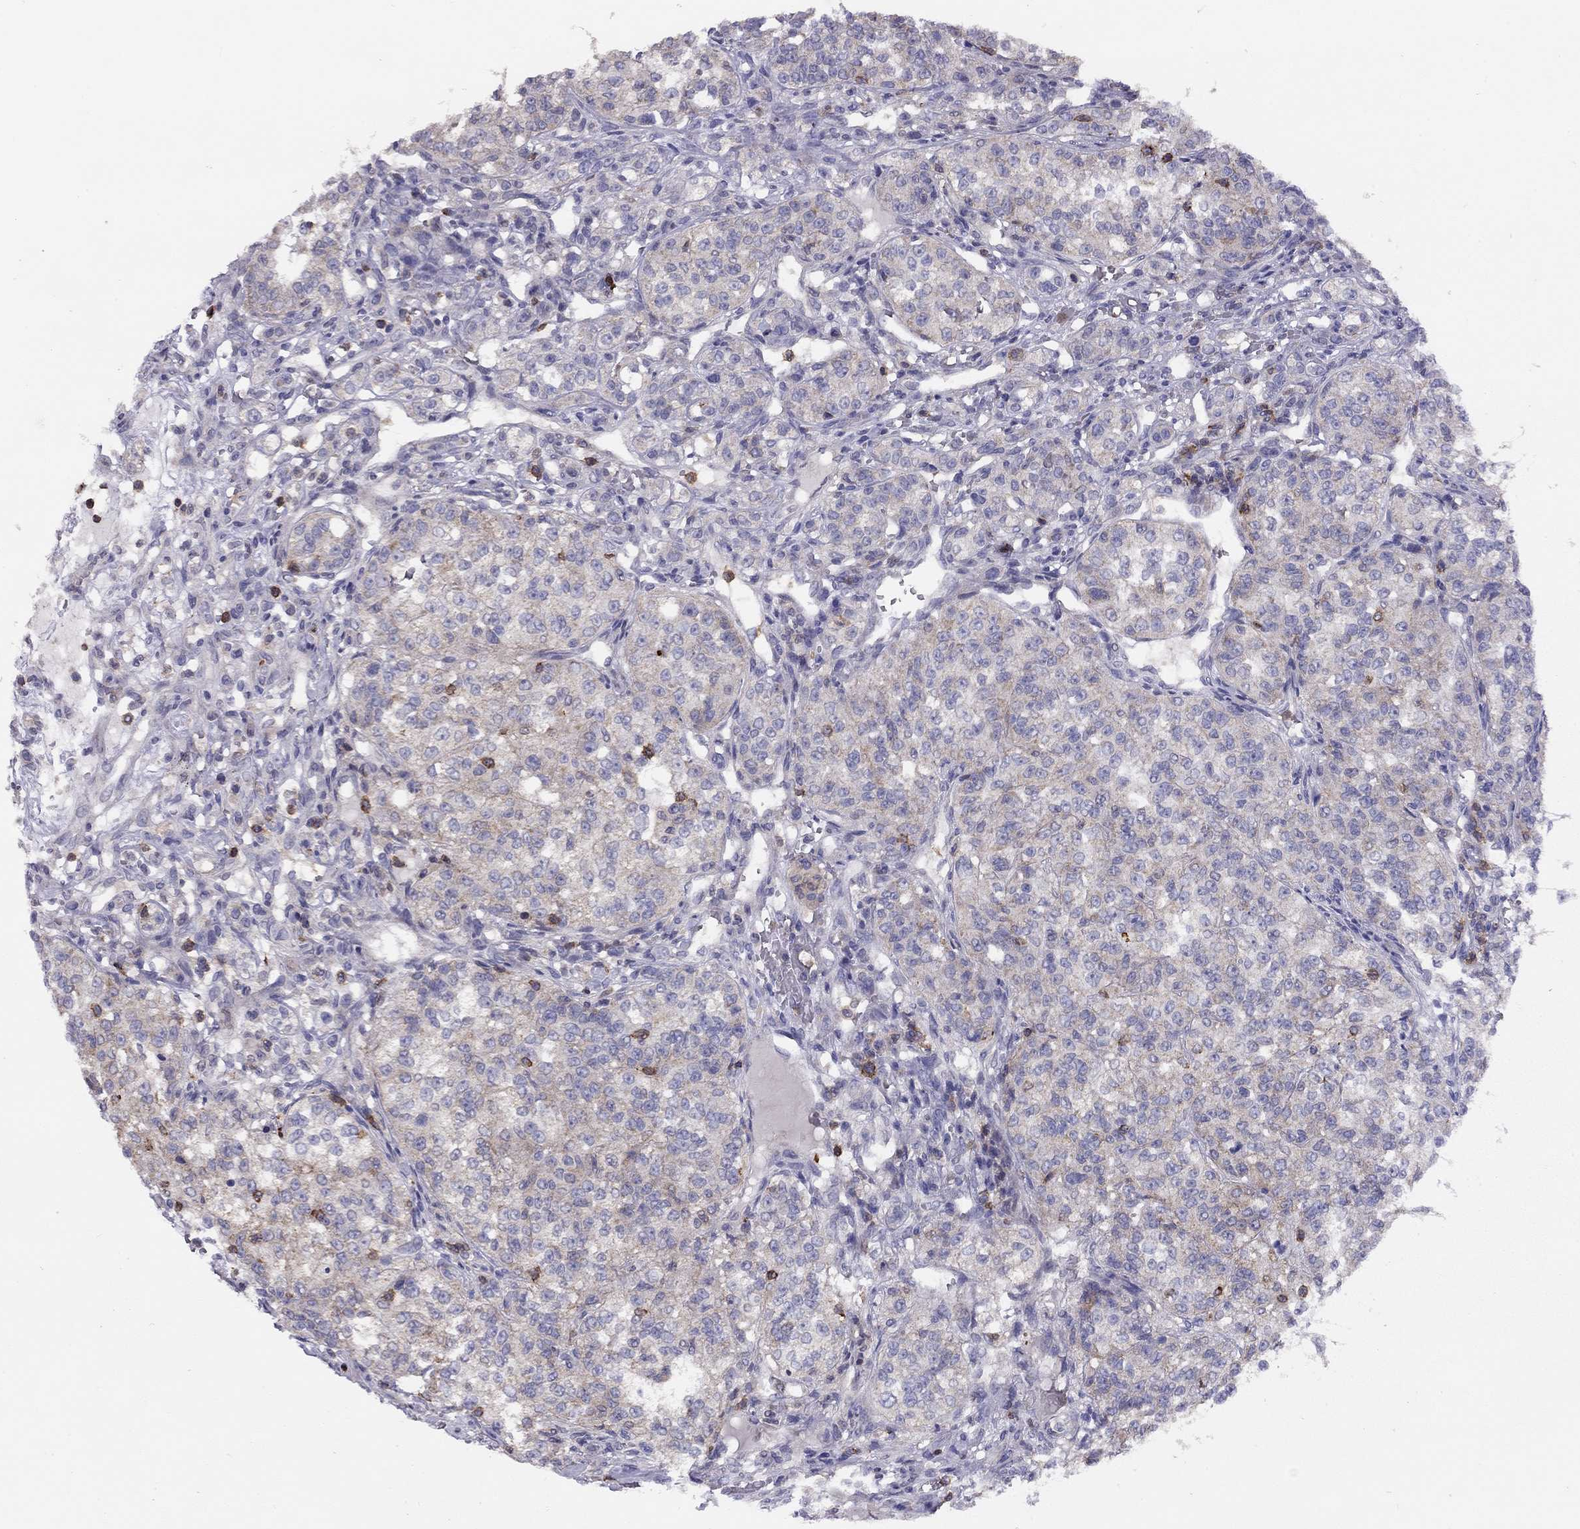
{"staining": {"intensity": "weak", "quantity": "25%-75%", "location": "cytoplasmic/membranous"}, "tissue": "renal cancer", "cell_type": "Tumor cells", "image_type": "cancer", "snomed": [{"axis": "morphology", "description": "Adenocarcinoma, NOS"}, {"axis": "topography", "description": "Kidney"}], "caption": "Protein staining of renal adenocarcinoma tissue demonstrates weak cytoplasmic/membranous positivity in approximately 25%-75% of tumor cells.", "gene": "CITED1", "patient": {"sex": "female", "age": 63}}